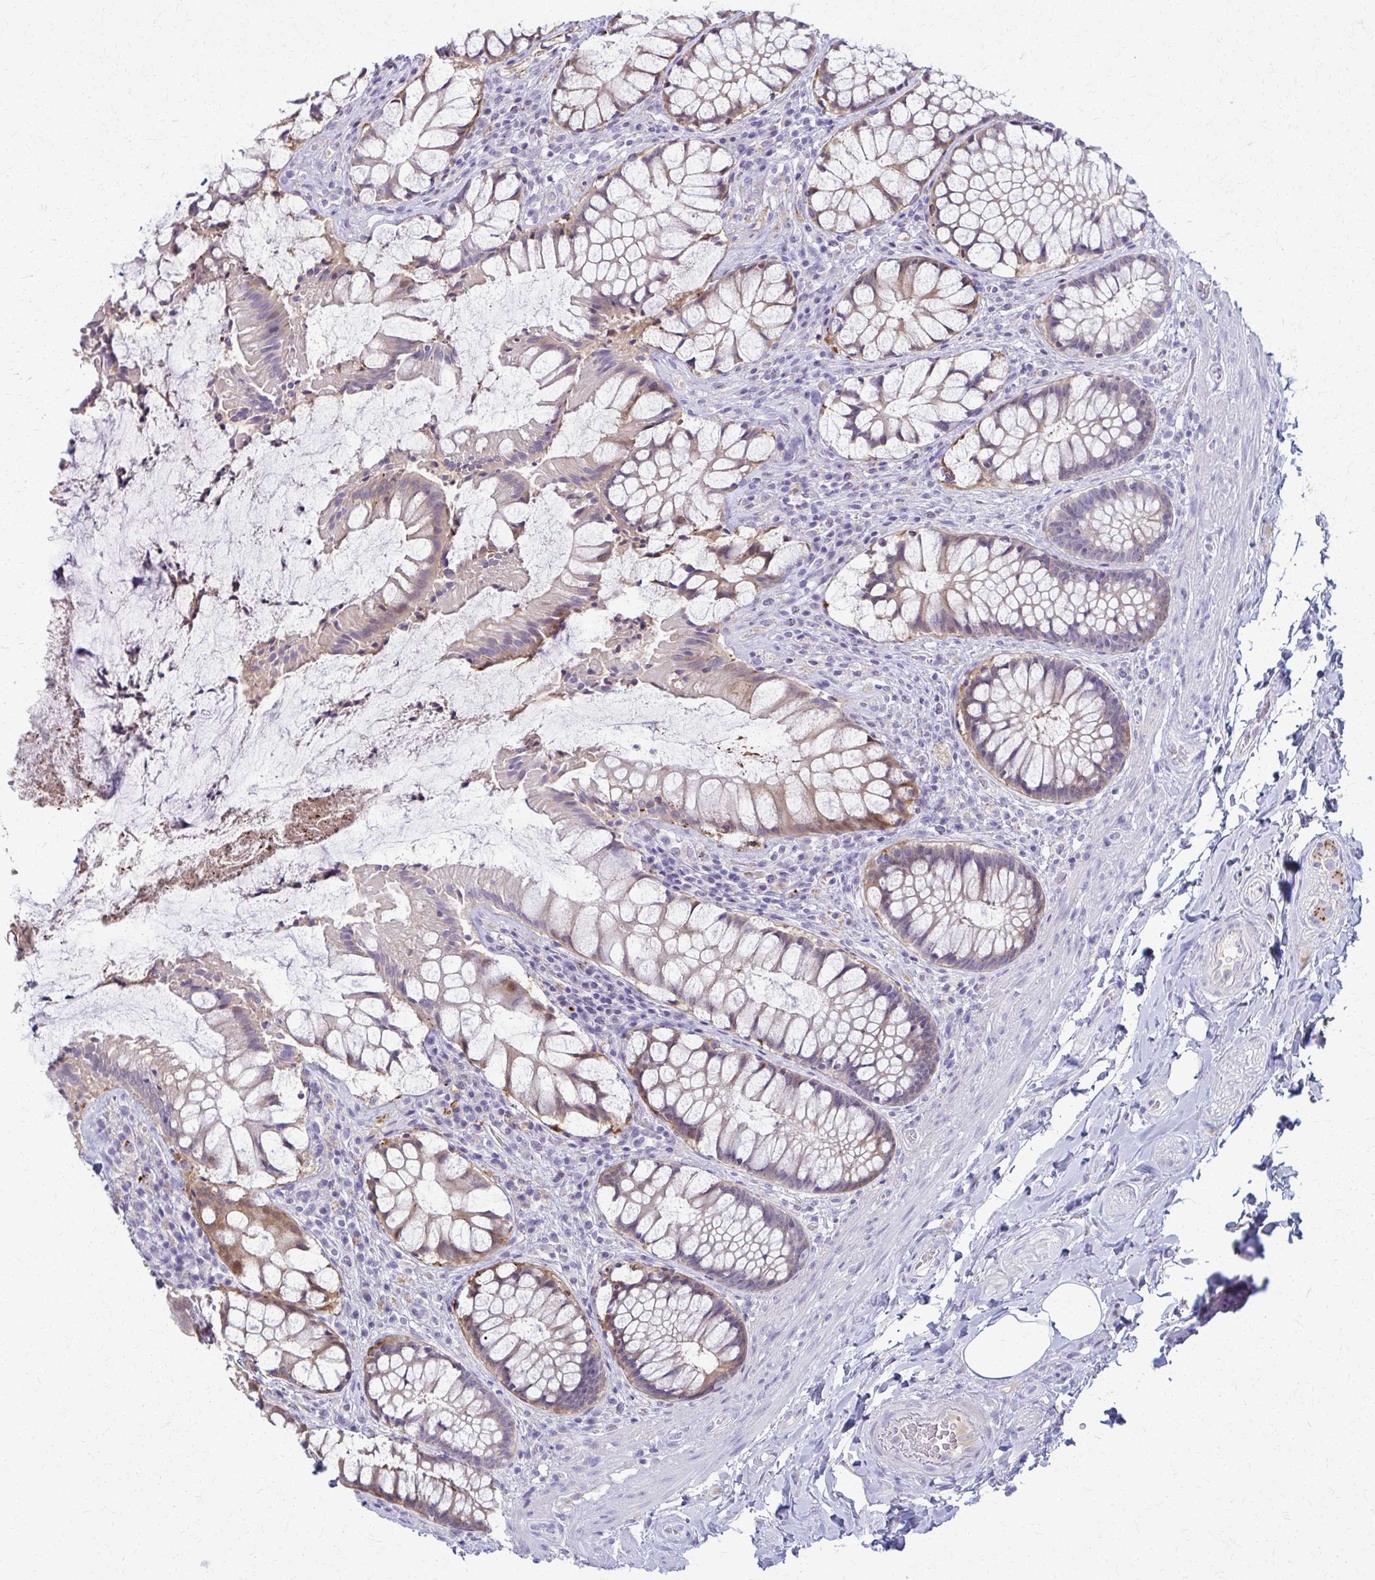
{"staining": {"intensity": "moderate", "quantity": "25%-75%", "location": "cytoplasmic/membranous"}, "tissue": "rectum", "cell_type": "Glandular cells", "image_type": "normal", "snomed": [{"axis": "morphology", "description": "Normal tissue, NOS"}, {"axis": "topography", "description": "Rectum"}], "caption": "Rectum stained for a protein displays moderate cytoplasmic/membranous positivity in glandular cells.", "gene": "ENSG00000275249", "patient": {"sex": "female", "age": 58}}